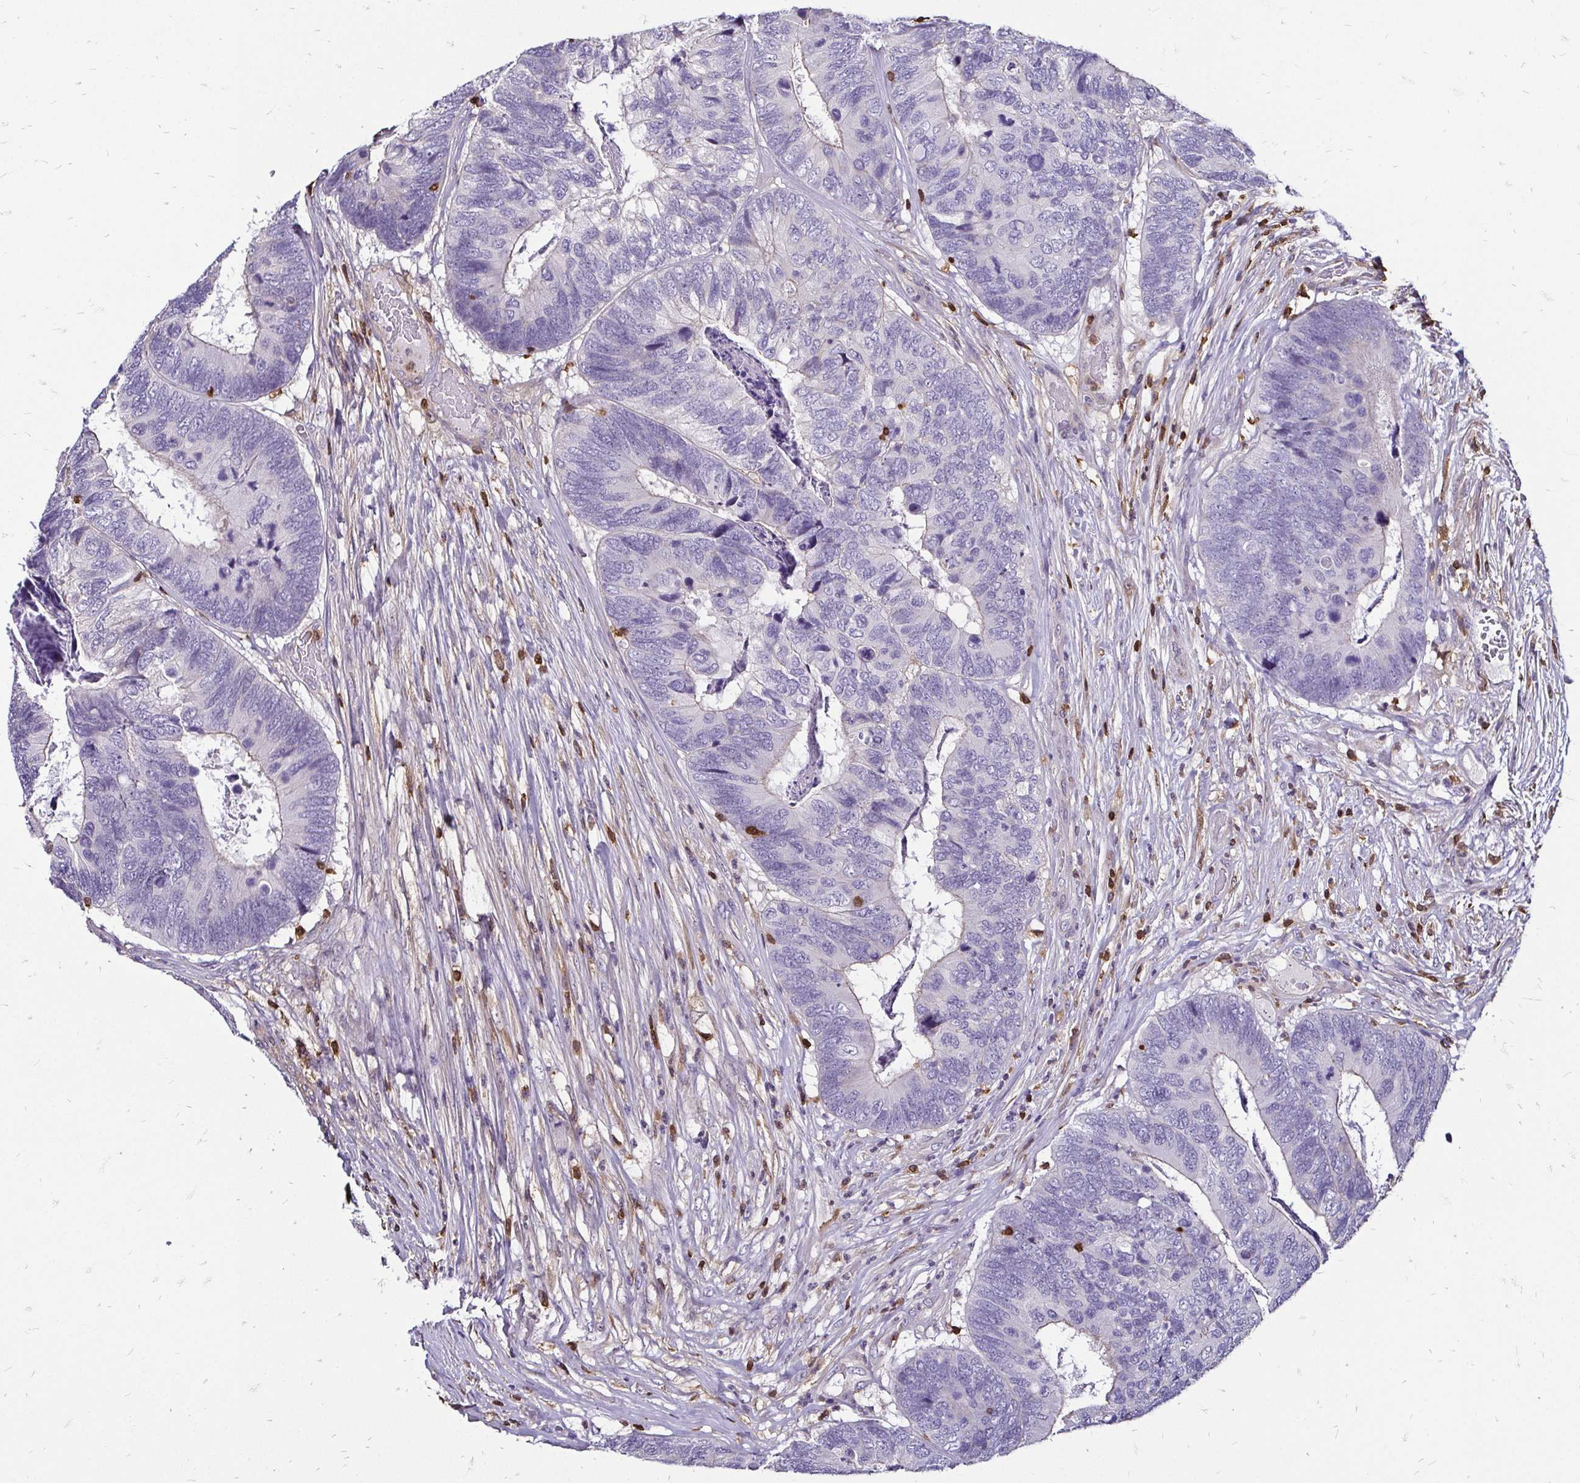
{"staining": {"intensity": "negative", "quantity": "none", "location": "none"}, "tissue": "colorectal cancer", "cell_type": "Tumor cells", "image_type": "cancer", "snomed": [{"axis": "morphology", "description": "Adenocarcinoma, NOS"}, {"axis": "topography", "description": "Colon"}], "caption": "This is an immunohistochemistry image of human colorectal adenocarcinoma. There is no expression in tumor cells.", "gene": "ZFP1", "patient": {"sex": "female", "age": 67}}